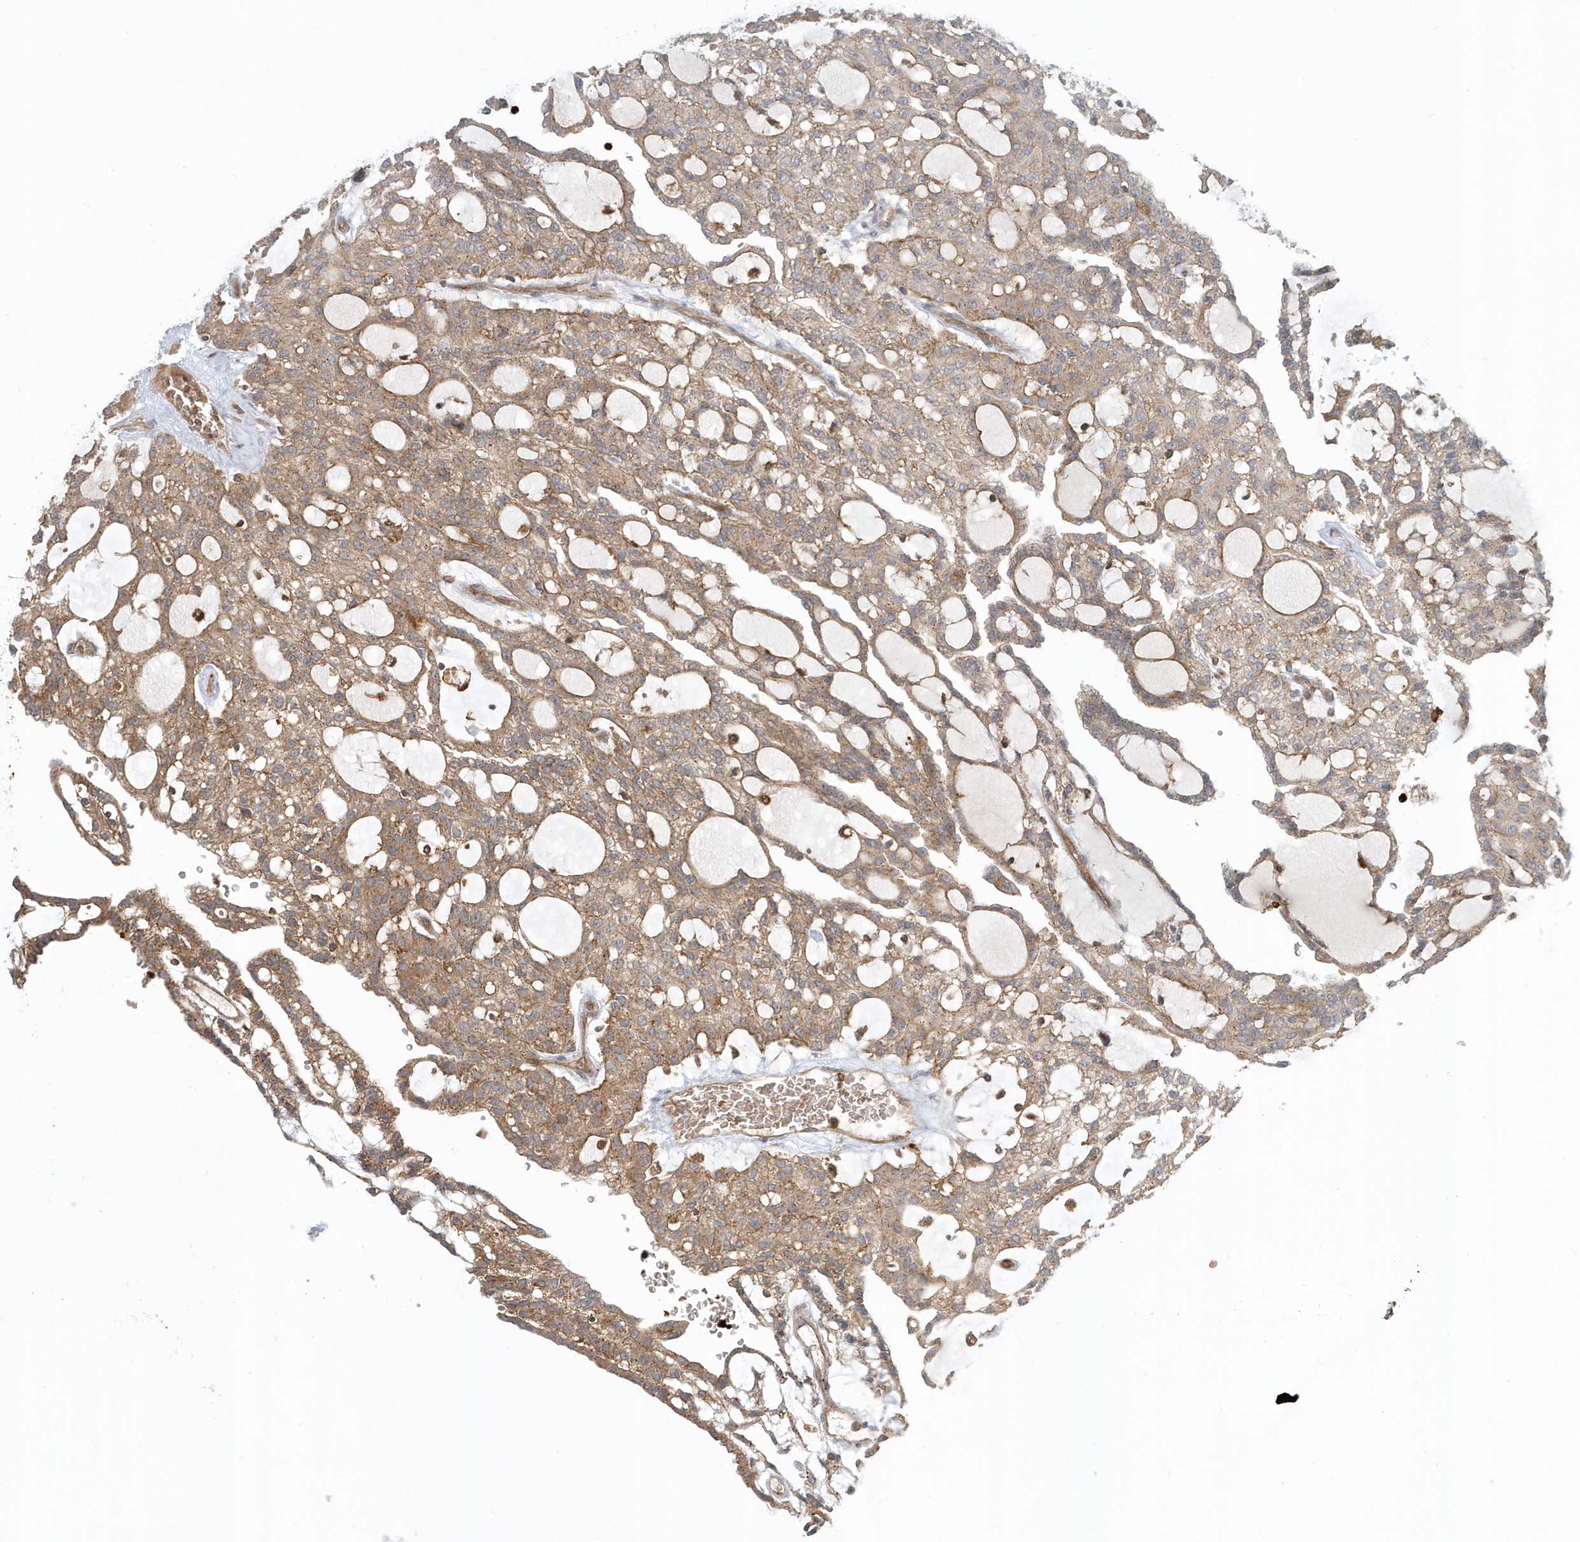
{"staining": {"intensity": "moderate", "quantity": ">75%", "location": "cytoplasmic/membranous"}, "tissue": "renal cancer", "cell_type": "Tumor cells", "image_type": "cancer", "snomed": [{"axis": "morphology", "description": "Adenocarcinoma, NOS"}, {"axis": "topography", "description": "Kidney"}], "caption": "Tumor cells display medium levels of moderate cytoplasmic/membranous expression in about >75% of cells in human renal cancer.", "gene": "FYCO1", "patient": {"sex": "male", "age": 63}}